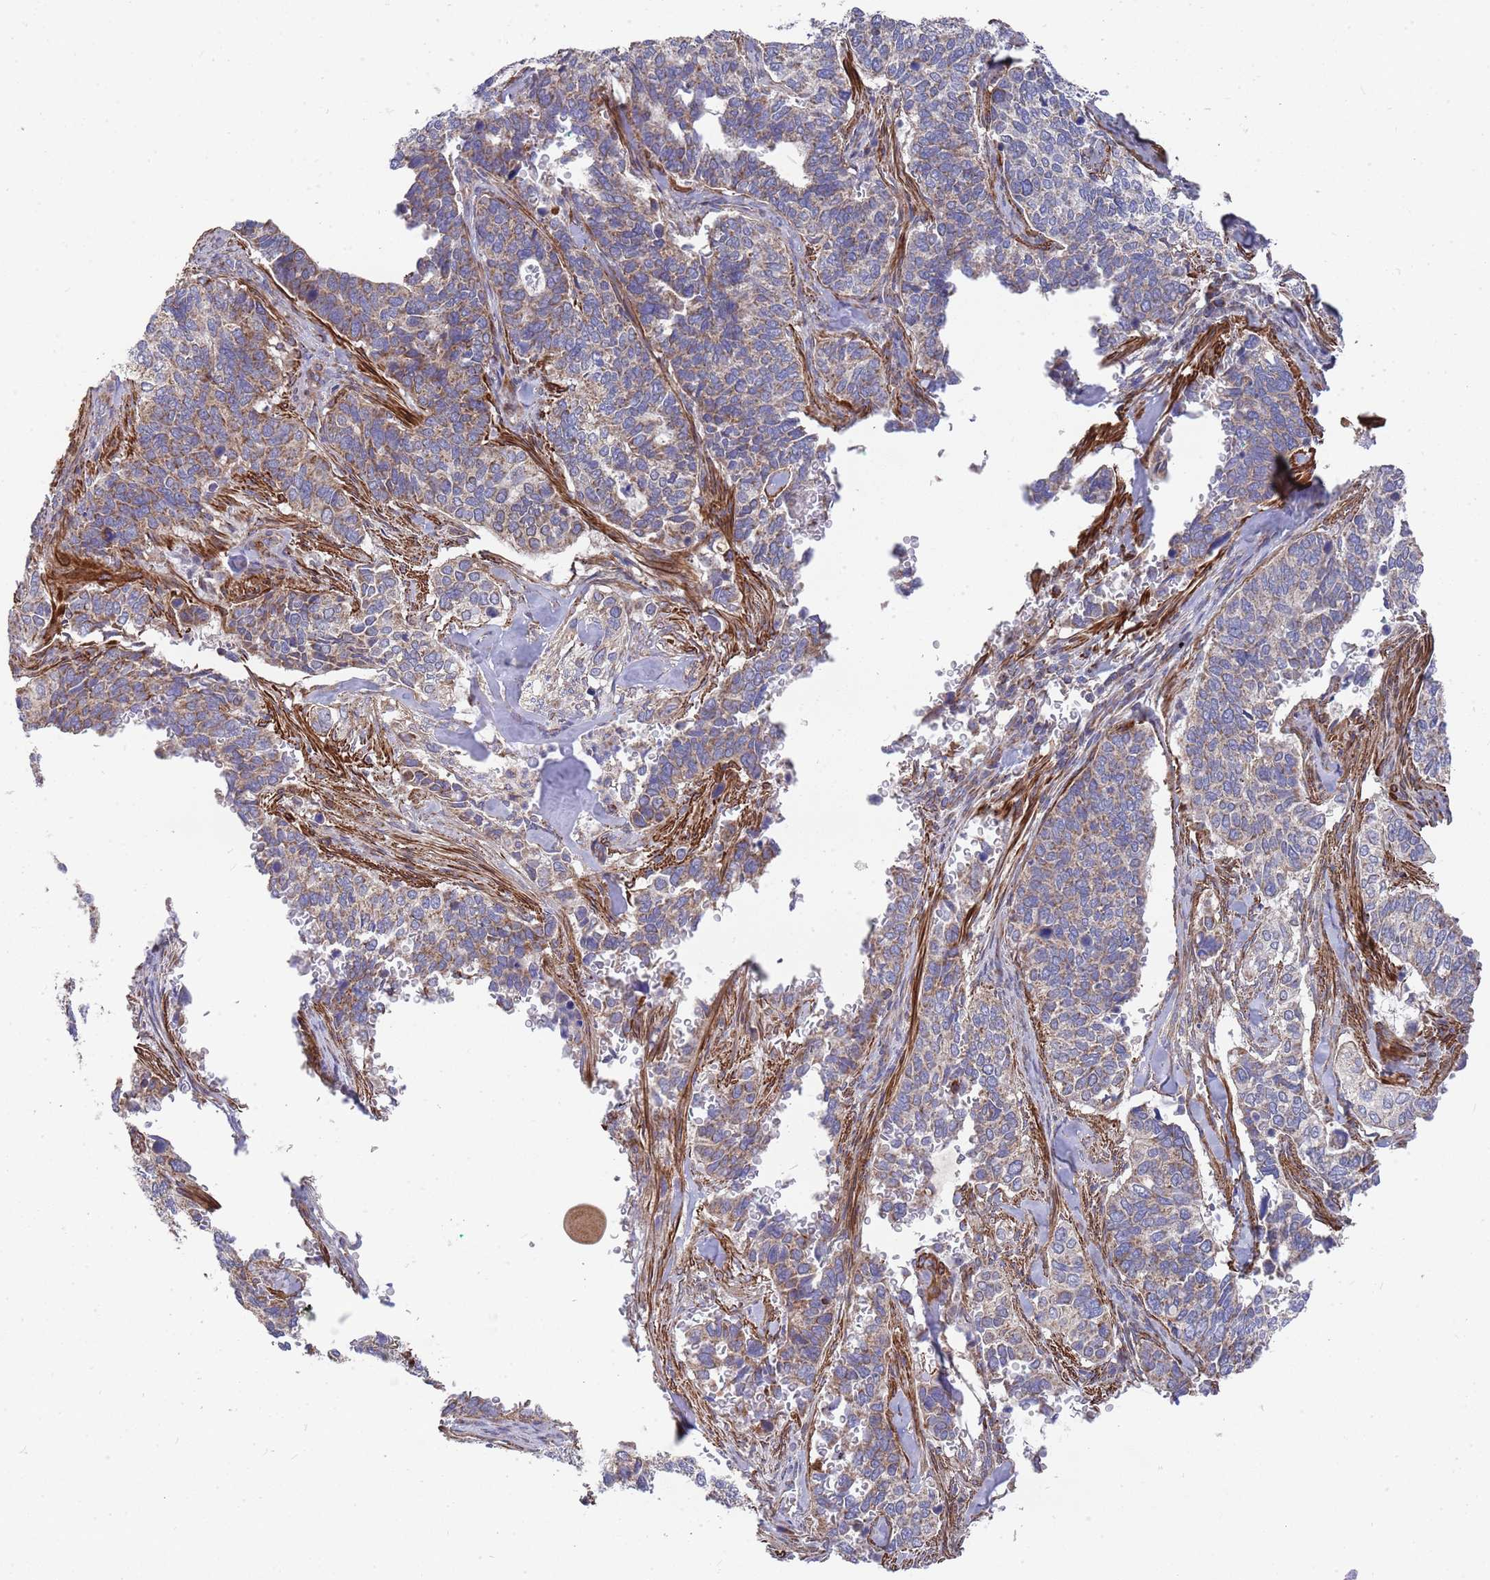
{"staining": {"intensity": "moderate", "quantity": "<25%", "location": "cytoplasmic/membranous"}, "tissue": "cervical cancer", "cell_type": "Tumor cells", "image_type": "cancer", "snomed": [{"axis": "morphology", "description": "Squamous cell carcinoma, NOS"}, {"axis": "topography", "description": "Cervix"}], "caption": "Immunohistochemistry (IHC) of human cervical cancer shows low levels of moderate cytoplasmic/membranous positivity in about <25% of tumor cells. Using DAB (3,3'-diaminobenzidine) (brown) and hematoxylin (blue) stains, captured at high magnification using brightfield microscopy.", "gene": "WDFY3", "patient": {"sex": "female", "age": 38}}